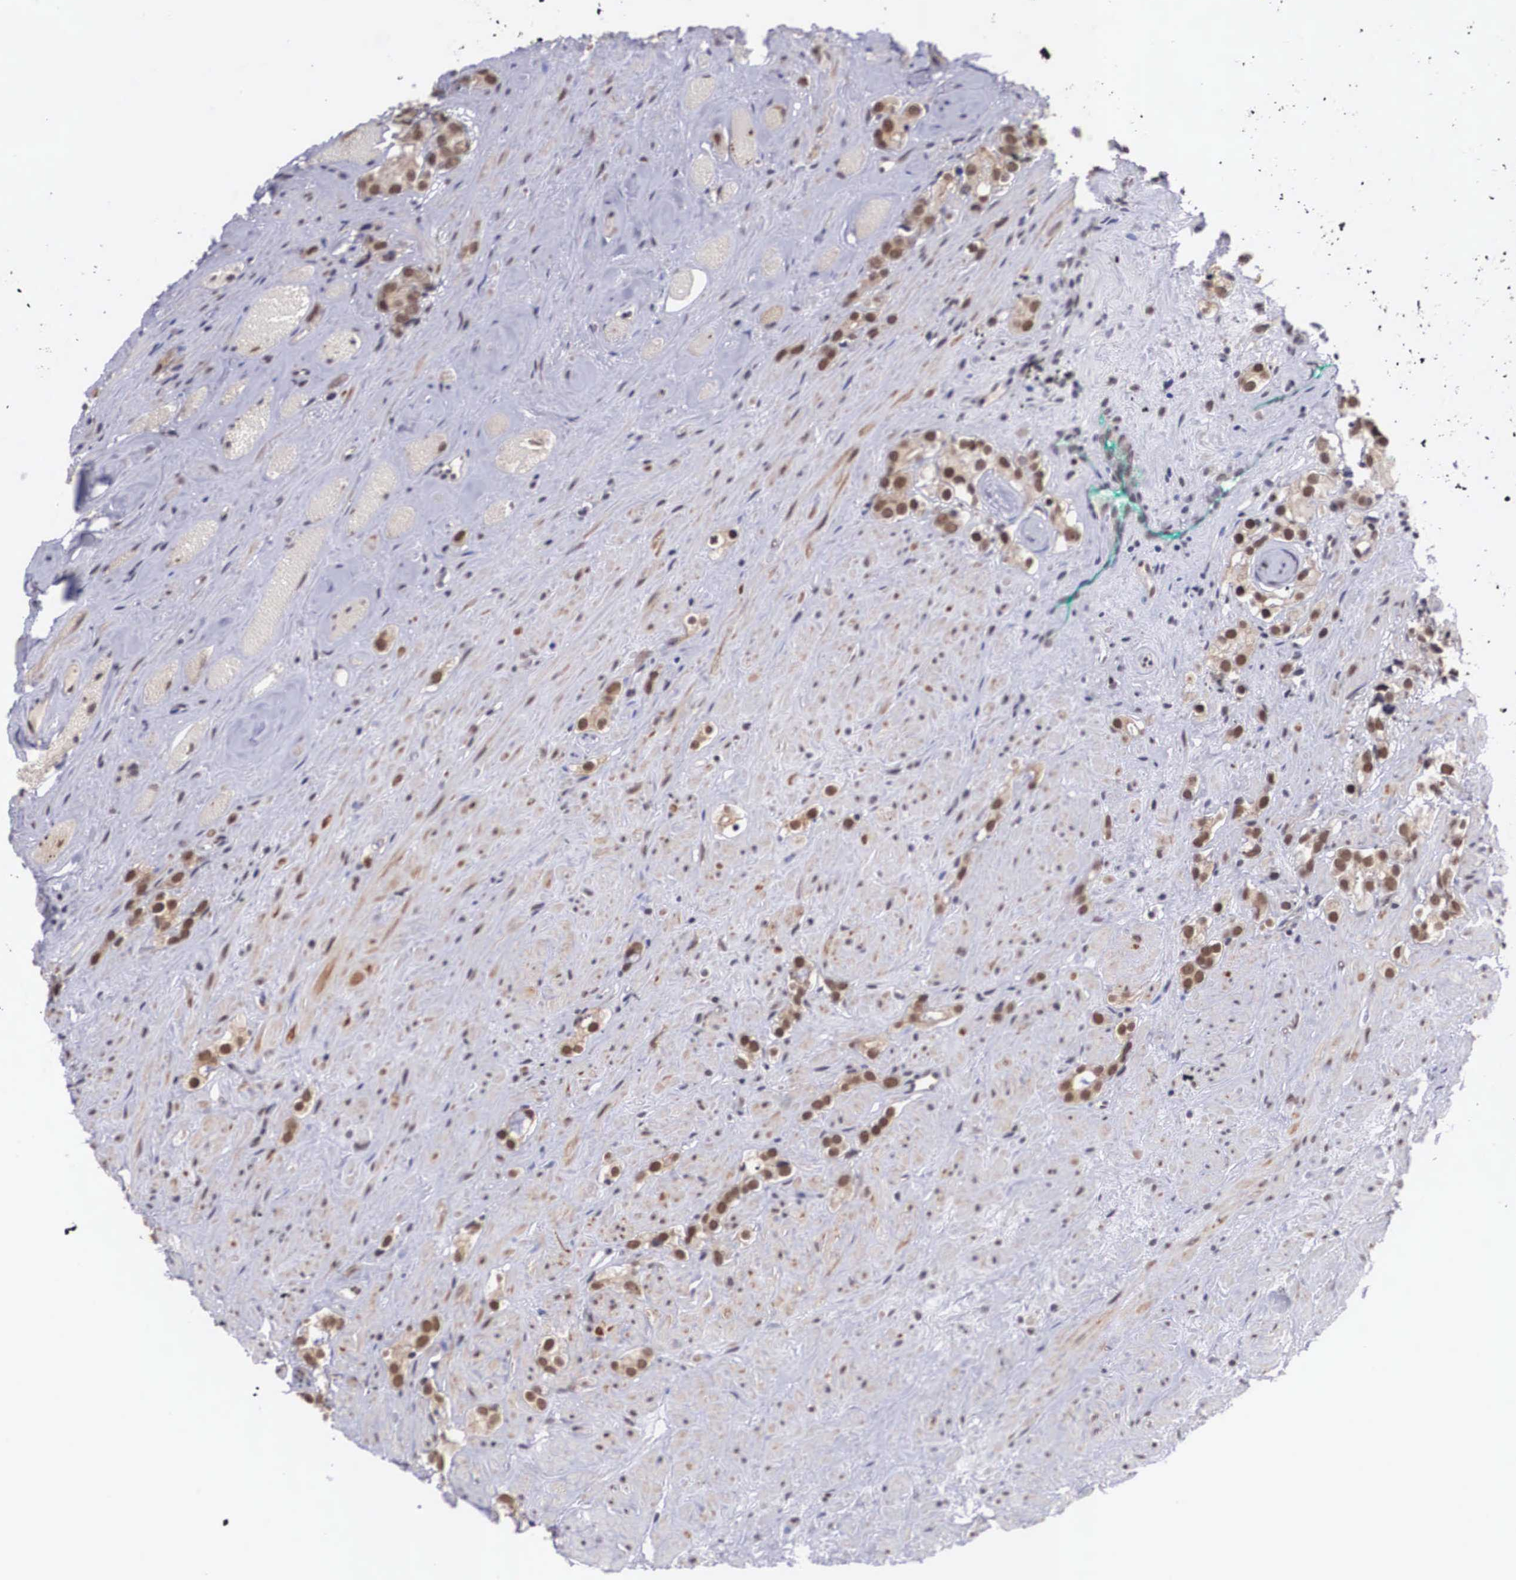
{"staining": {"intensity": "moderate", "quantity": ">75%", "location": "cytoplasmic/membranous,nuclear"}, "tissue": "prostate cancer", "cell_type": "Tumor cells", "image_type": "cancer", "snomed": [{"axis": "morphology", "description": "Adenocarcinoma, Medium grade"}, {"axis": "topography", "description": "Prostate"}], "caption": "Protein positivity by IHC displays moderate cytoplasmic/membranous and nuclear positivity in about >75% of tumor cells in prostate cancer (adenocarcinoma (medium-grade)). (IHC, brightfield microscopy, high magnification).", "gene": "NINL", "patient": {"sex": "male", "age": 73}}